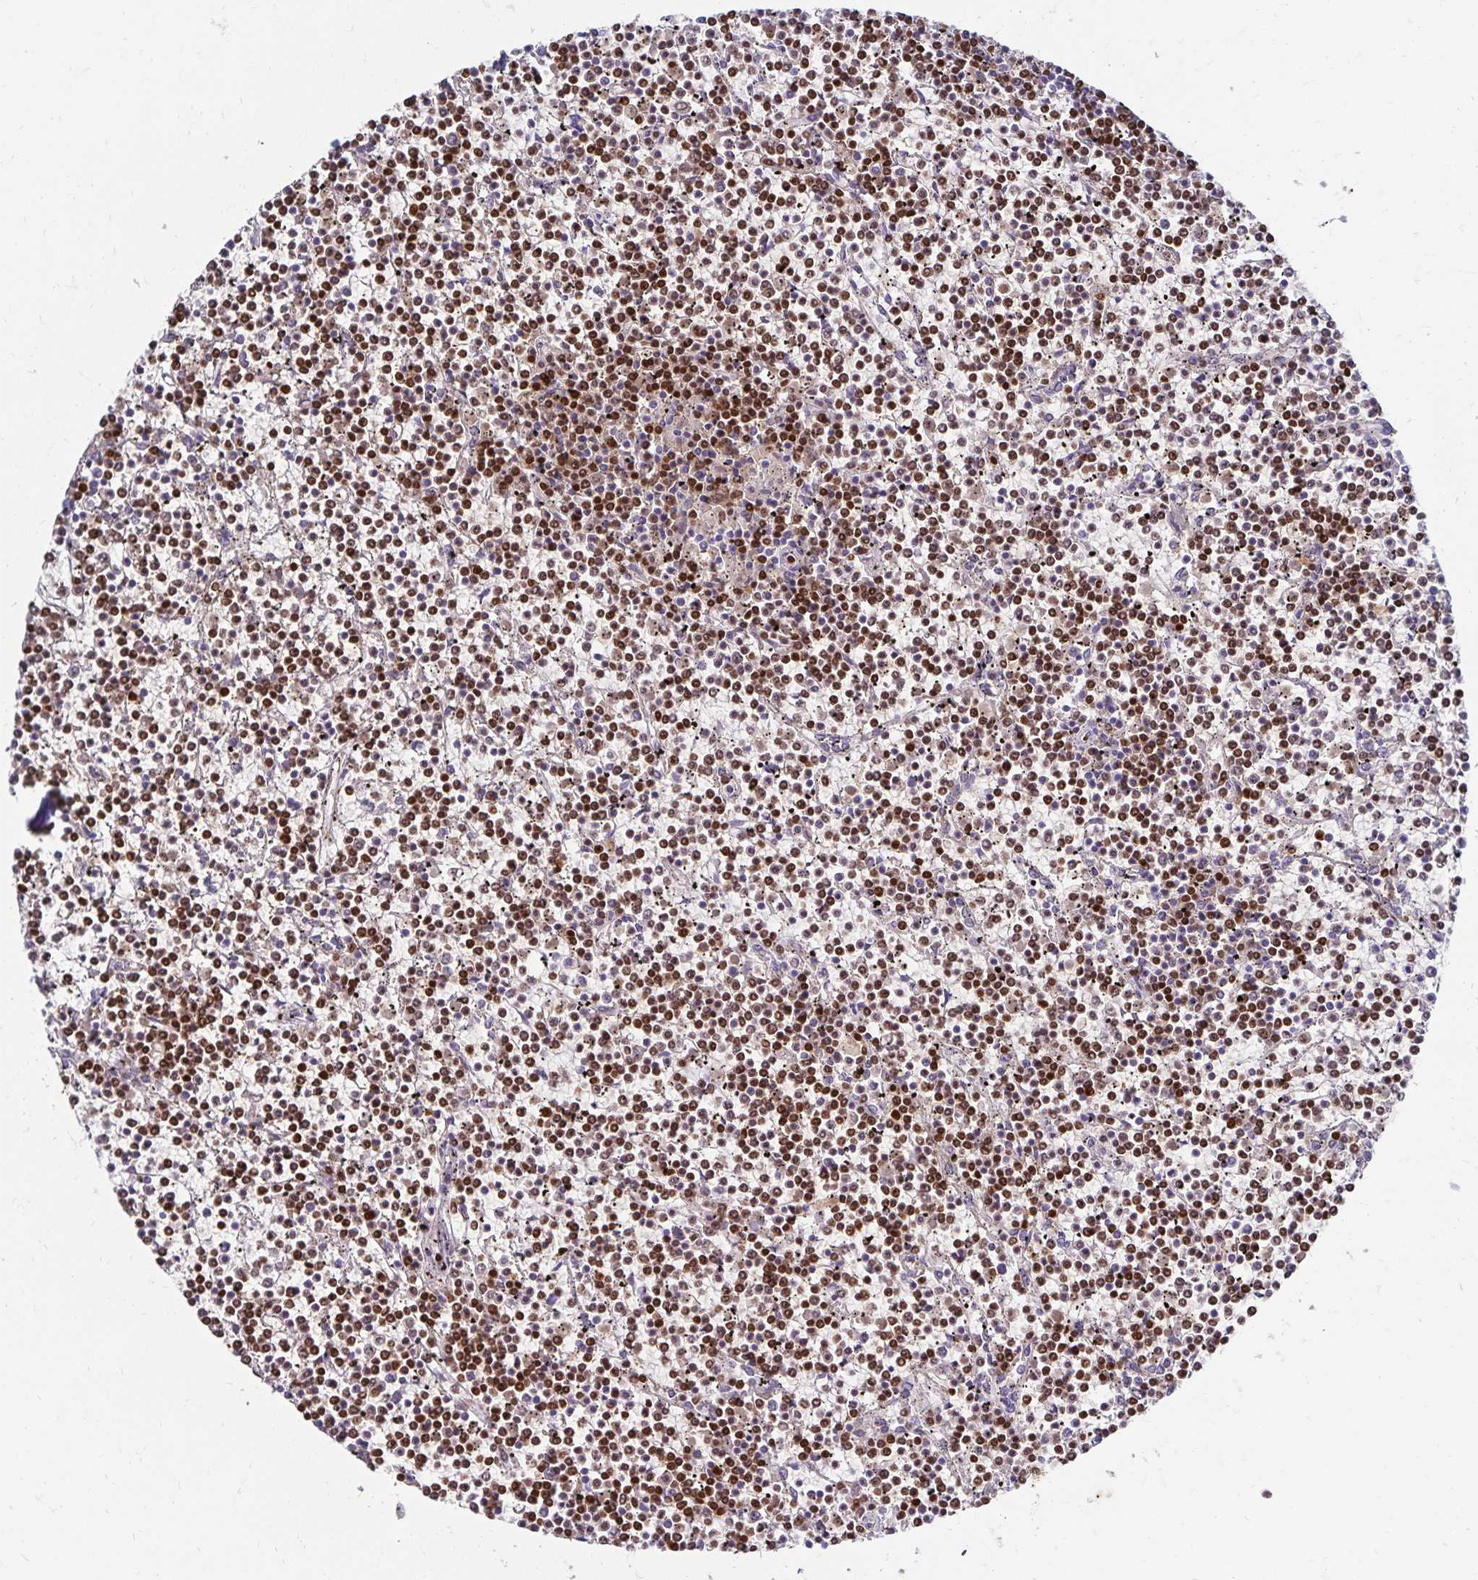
{"staining": {"intensity": "strong", "quantity": "25%-75%", "location": "nuclear"}, "tissue": "lymphoma", "cell_type": "Tumor cells", "image_type": "cancer", "snomed": [{"axis": "morphology", "description": "Malignant lymphoma, non-Hodgkin's type, Low grade"}, {"axis": "topography", "description": "Spleen"}], "caption": "Malignant lymphoma, non-Hodgkin's type (low-grade) tissue displays strong nuclear staining in about 25%-75% of tumor cells The staining was performed using DAB (3,3'-diaminobenzidine), with brown indicating positive protein expression. Nuclei are stained blue with hematoxylin.", "gene": "PAX5", "patient": {"sex": "female", "age": 19}}